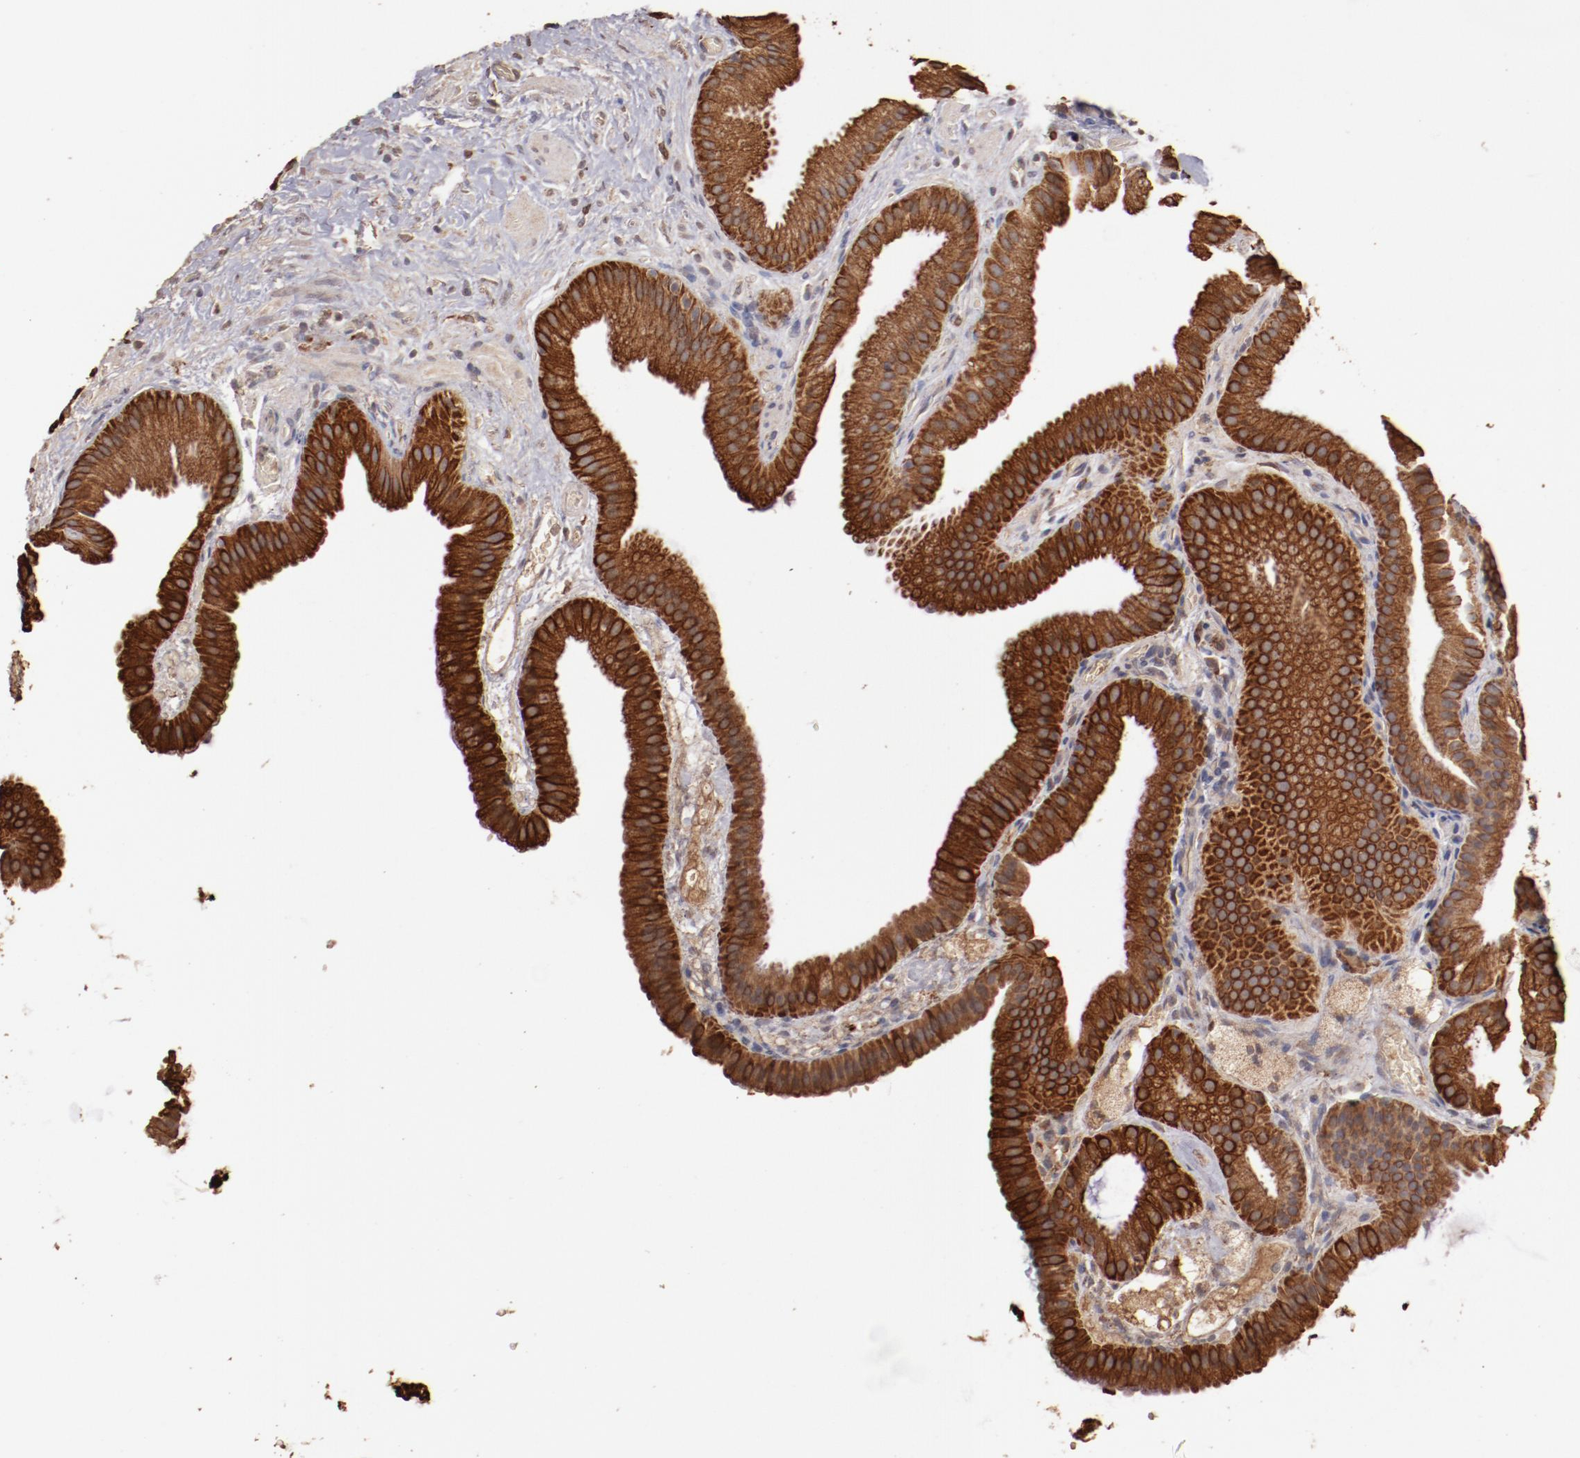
{"staining": {"intensity": "moderate", "quantity": ">75%", "location": "cytoplasmic/membranous"}, "tissue": "gallbladder", "cell_type": "Glandular cells", "image_type": "normal", "snomed": [{"axis": "morphology", "description": "Normal tissue, NOS"}, {"axis": "topography", "description": "Gallbladder"}], "caption": "IHC of unremarkable gallbladder reveals medium levels of moderate cytoplasmic/membranous expression in approximately >75% of glandular cells.", "gene": "SRRD", "patient": {"sex": "female", "age": 63}}